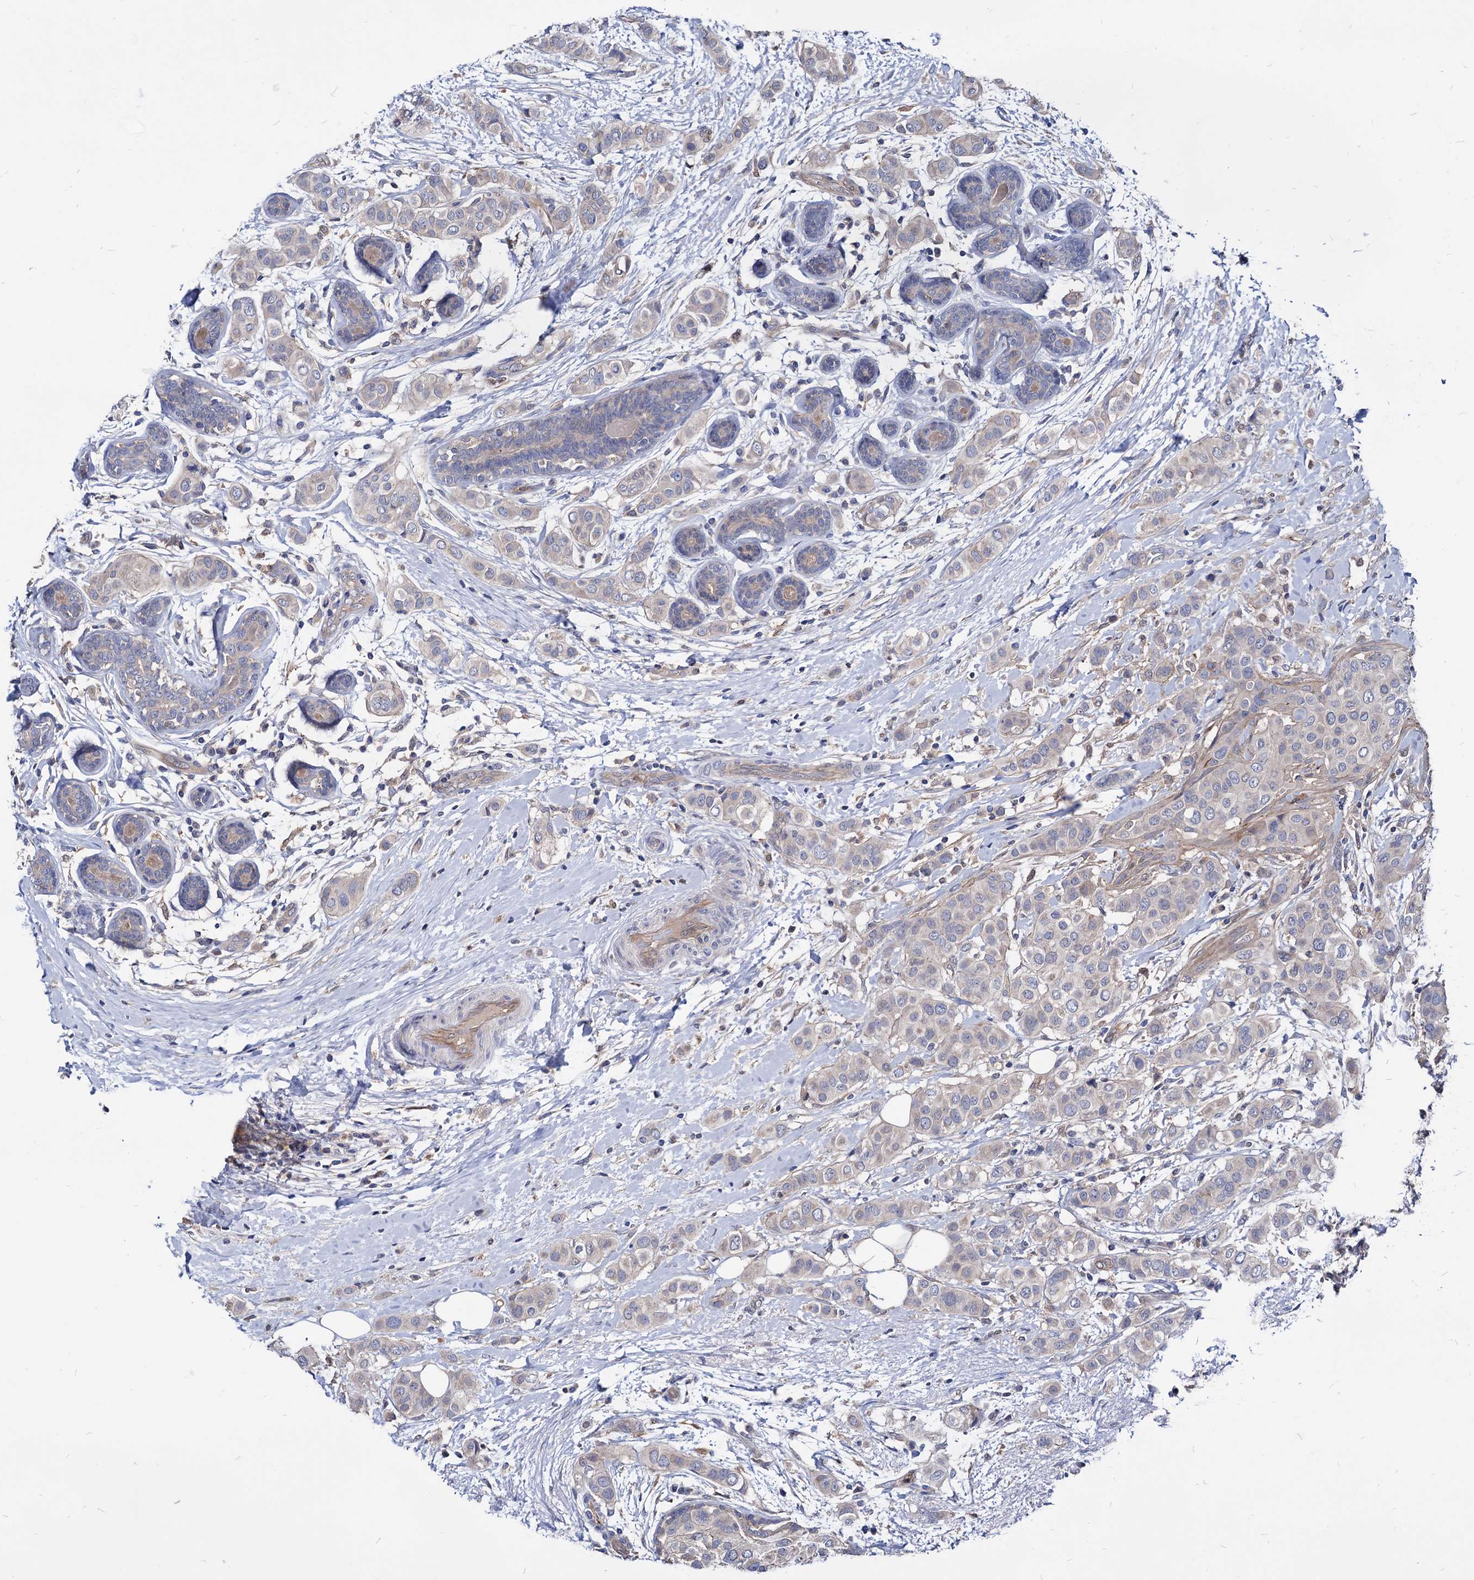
{"staining": {"intensity": "negative", "quantity": "none", "location": "none"}, "tissue": "breast cancer", "cell_type": "Tumor cells", "image_type": "cancer", "snomed": [{"axis": "morphology", "description": "Lobular carcinoma"}, {"axis": "topography", "description": "Breast"}], "caption": "Image shows no significant protein staining in tumor cells of lobular carcinoma (breast).", "gene": "CPPED1", "patient": {"sex": "female", "age": 51}}